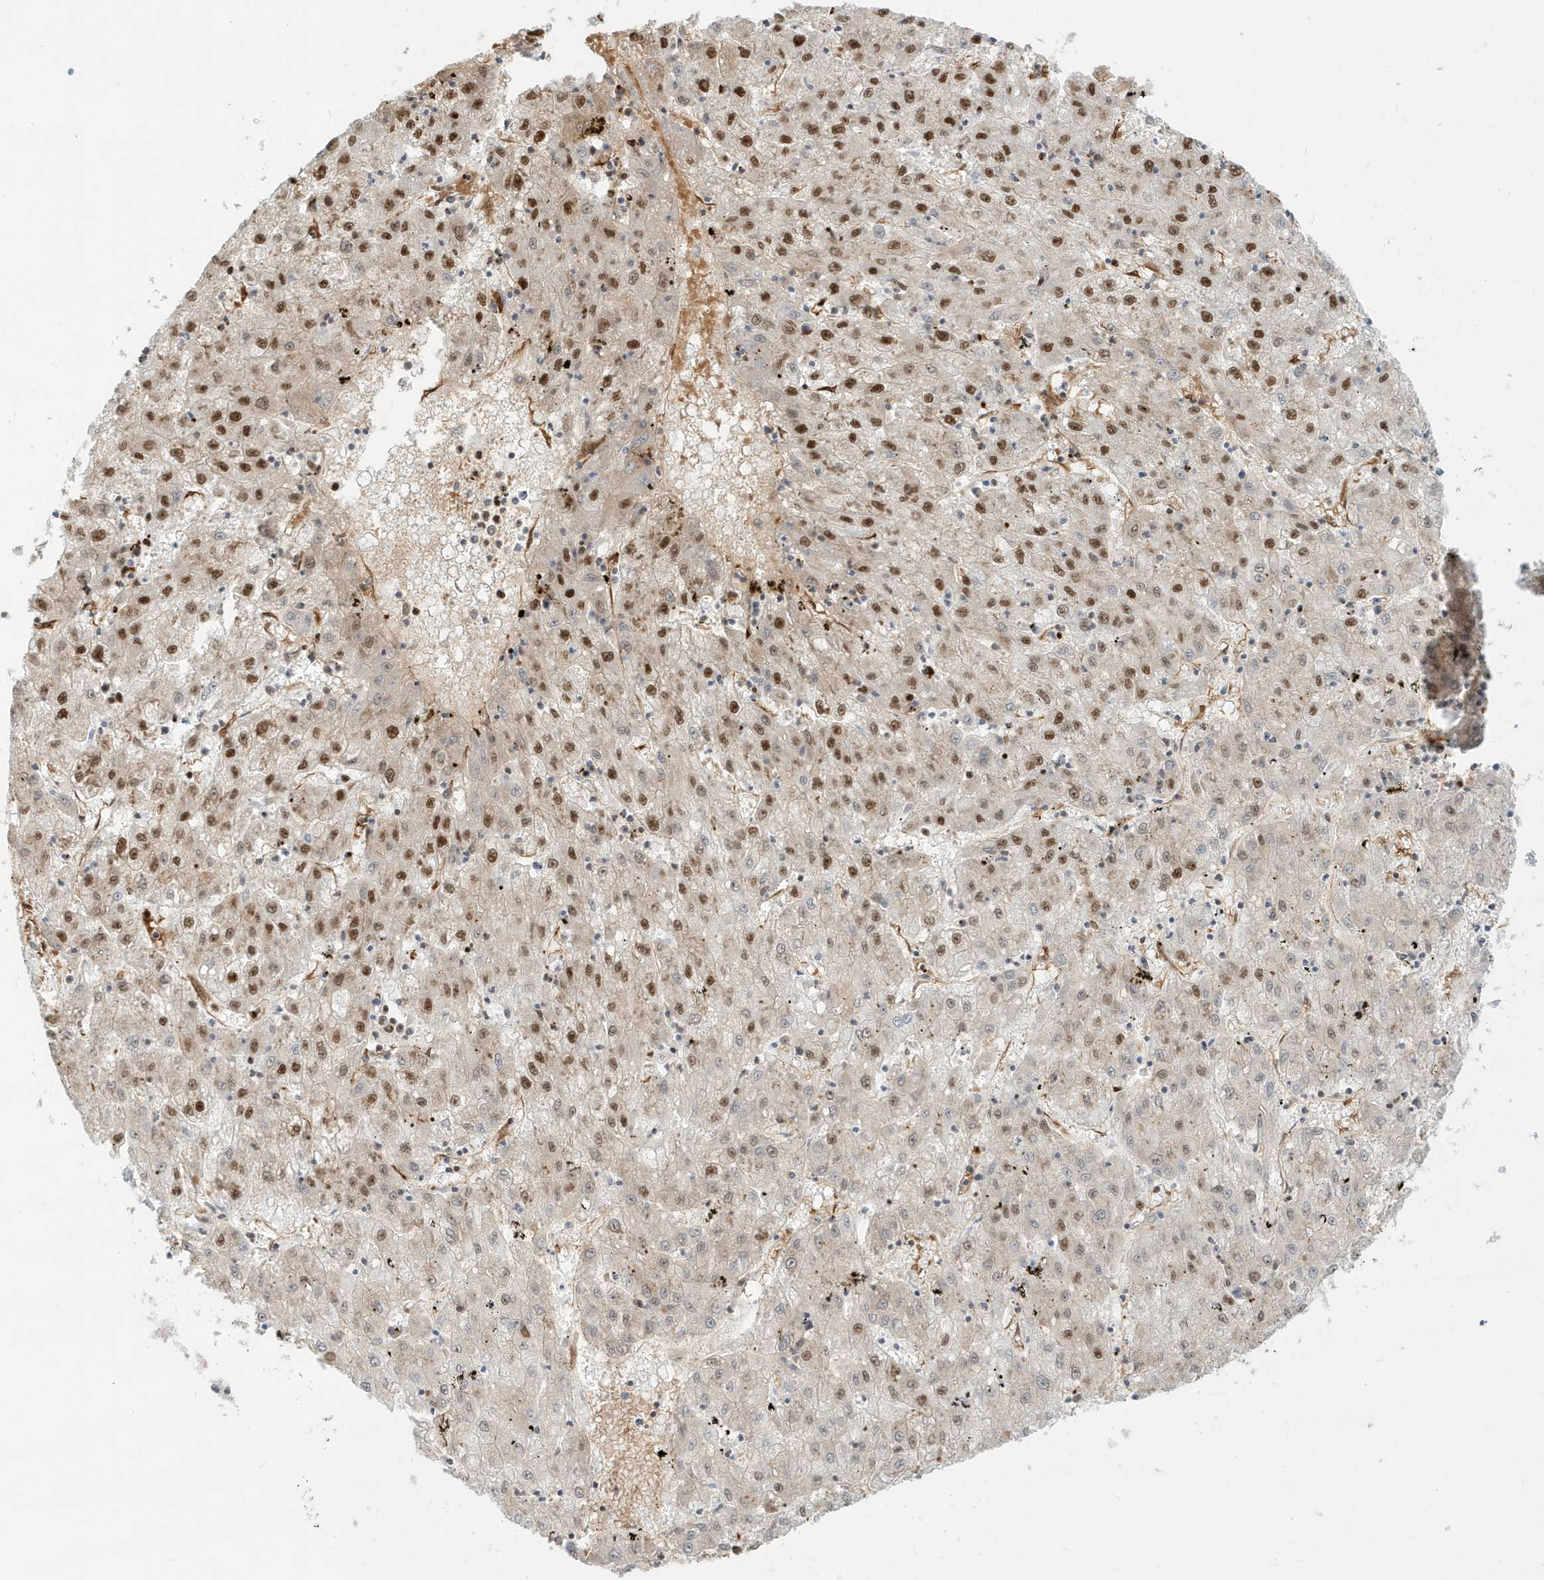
{"staining": {"intensity": "moderate", "quantity": "25%-75%", "location": "nuclear"}, "tissue": "liver cancer", "cell_type": "Tumor cells", "image_type": "cancer", "snomed": [{"axis": "morphology", "description": "Carcinoma, Hepatocellular, NOS"}, {"axis": "topography", "description": "Liver"}], "caption": "Immunohistochemical staining of human liver hepatocellular carcinoma exhibits medium levels of moderate nuclear protein positivity in about 25%-75% of tumor cells.", "gene": "CKS2", "patient": {"sex": "male", "age": 72}}